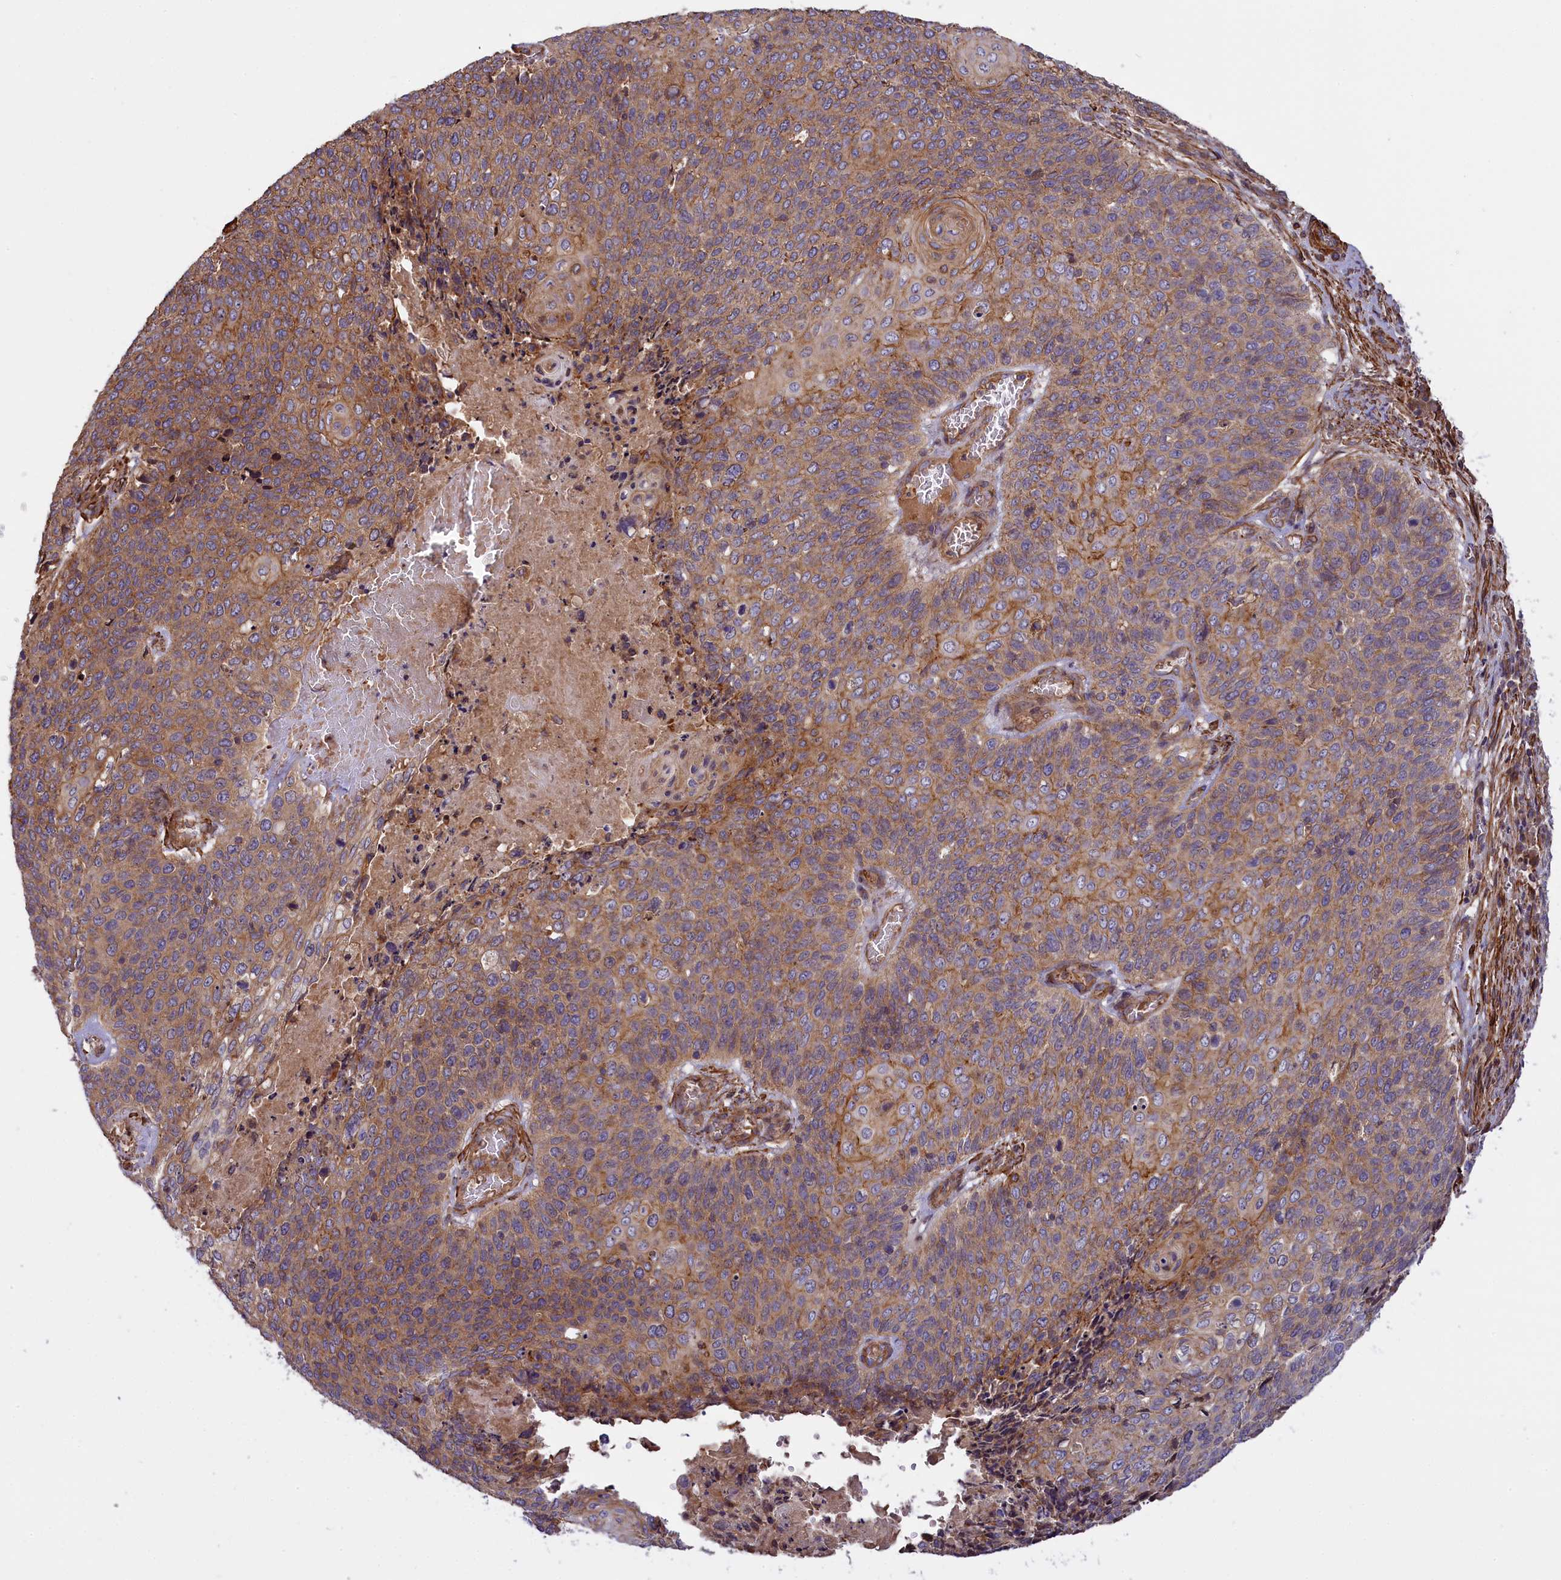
{"staining": {"intensity": "weak", "quantity": ">75%", "location": "cytoplasmic/membranous"}, "tissue": "cervical cancer", "cell_type": "Tumor cells", "image_type": "cancer", "snomed": [{"axis": "morphology", "description": "Squamous cell carcinoma, NOS"}, {"axis": "topography", "description": "Cervix"}], "caption": "Immunohistochemistry of cervical cancer reveals low levels of weak cytoplasmic/membranous expression in approximately >75% of tumor cells. Nuclei are stained in blue.", "gene": "FUZ", "patient": {"sex": "female", "age": 39}}